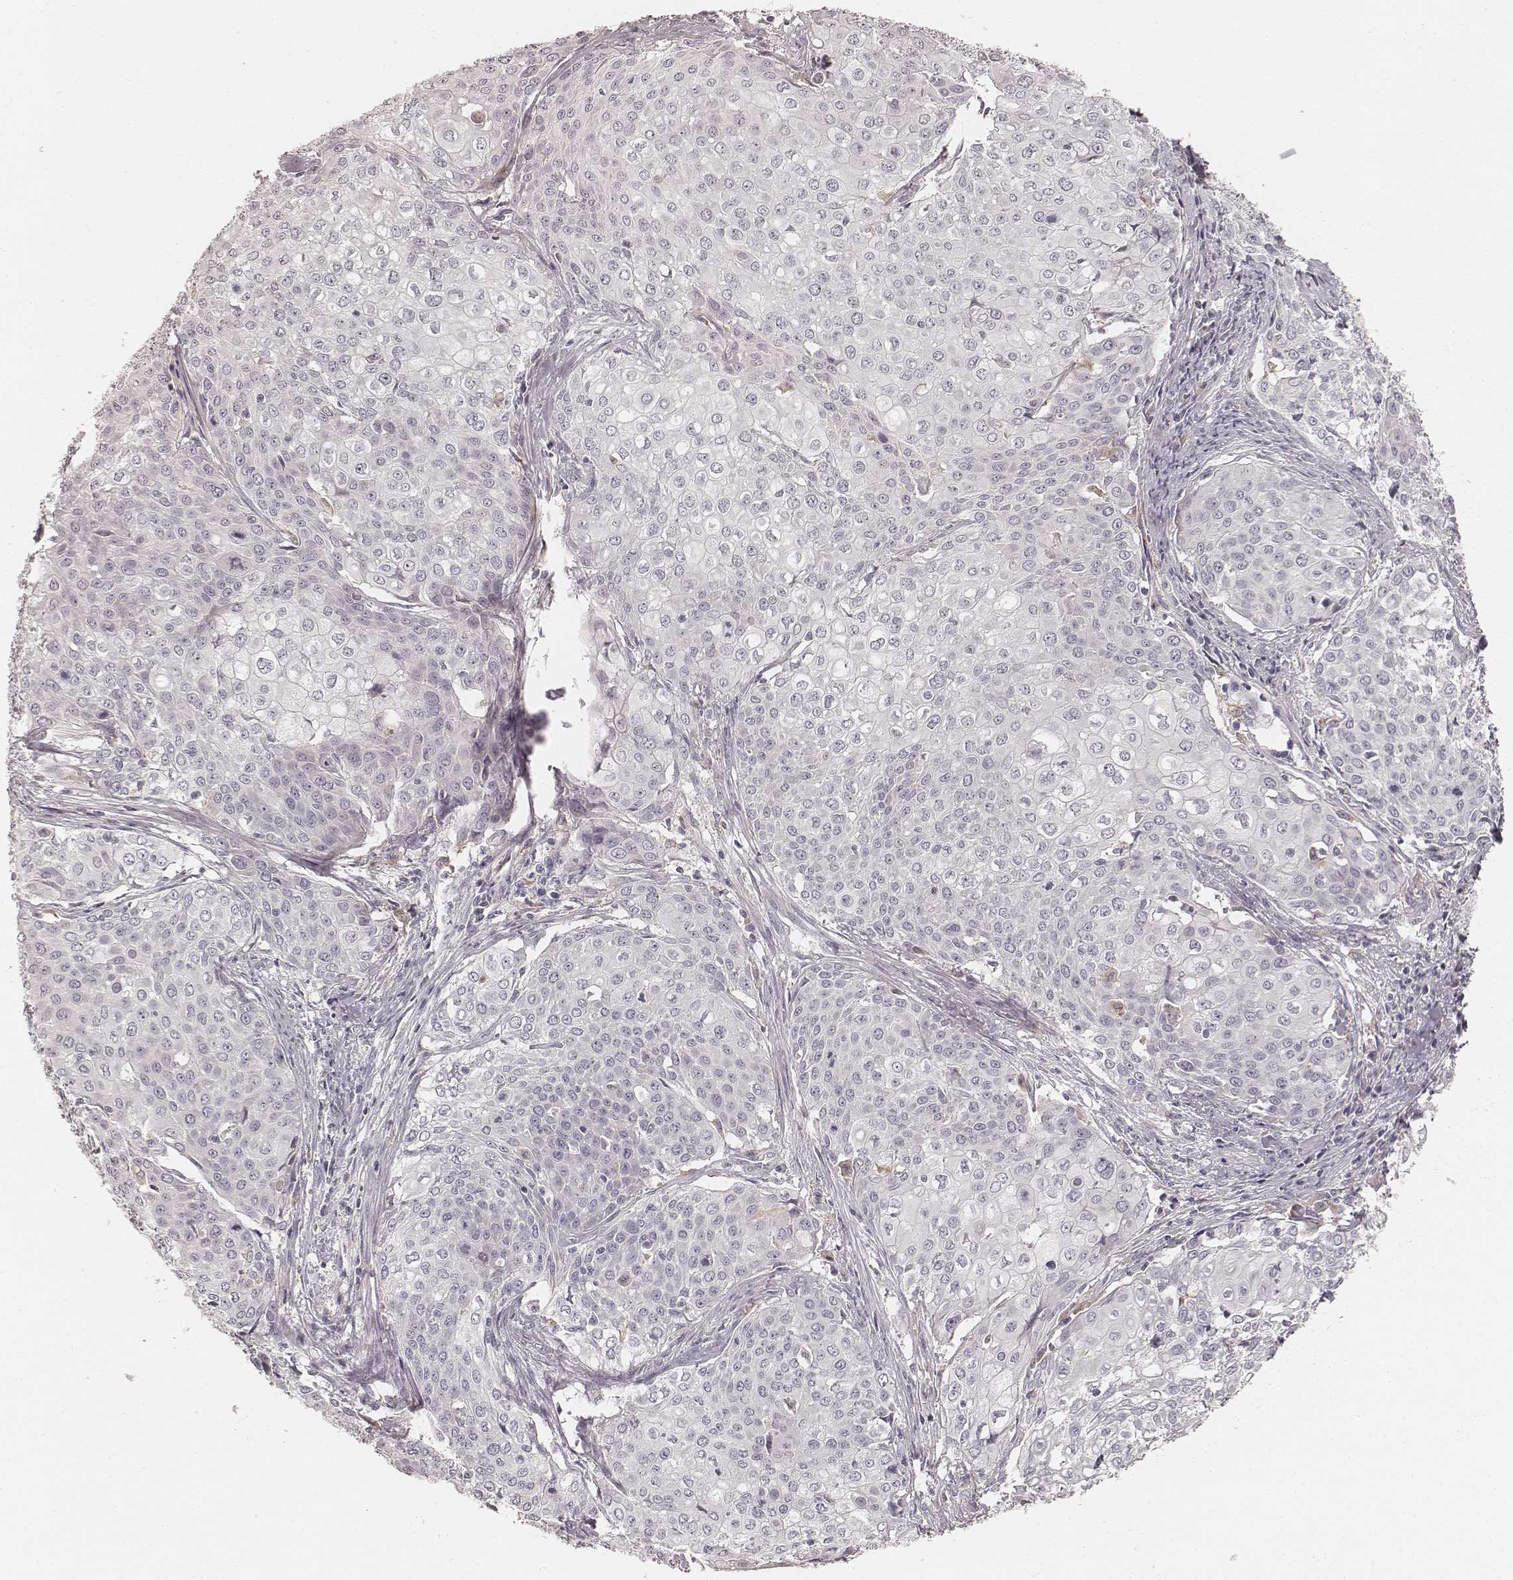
{"staining": {"intensity": "negative", "quantity": "none", "location": "none"}, "tissue": "cervical cancer", "cell_type": "Tumor cells", "image_type": "cancer", "snomed": [{"axis": "morphology", "description": "Squamous cell carcinoma, NOS"}, {"axis": "topography", "description": "Cervix"}], "caption": "Tumor cells are negative for brown protein staining in squamous cell carcinoma (cervical).", "gene": "FMNL2", "patient": {"sex": "female", "age": 39}}